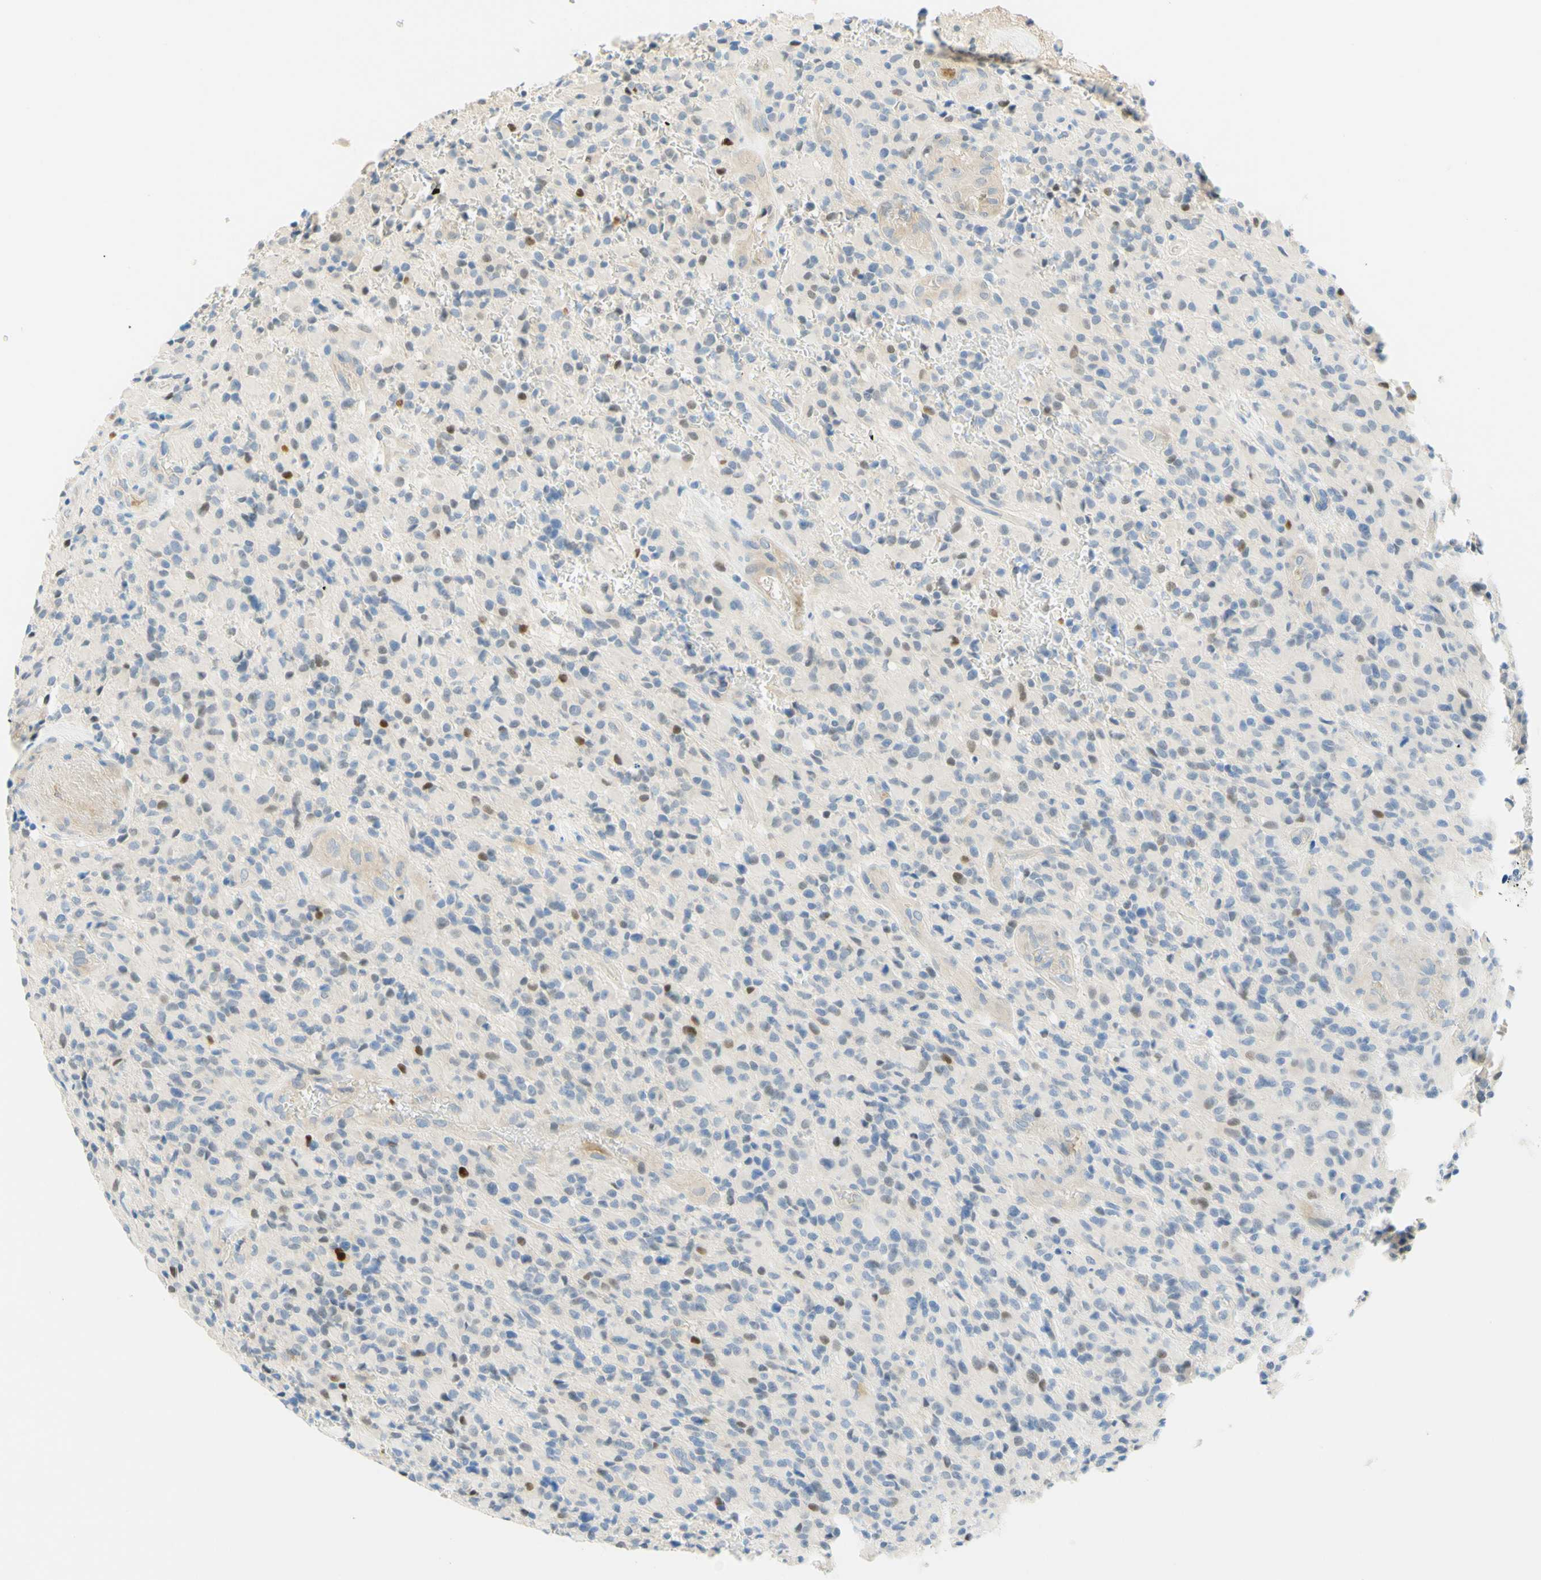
{"staining": {"intensity": "moderate", "quantity": "<25%", "location": "nuclear"}, "tissue": "glioma", "cell_type": "Tumor cells", "image_type": "cancer", "snomed": [{"axis": "morphology", "description": "Glioma, malignant, High grade"}, {"axis": "topography", "description": "Brain"}], "caption": "Human glioma stained with a protein marker reveals moderate staining in tumor cells.", "gene": "ENTREP2", "patient": {"sex": "male", "age": 71}}